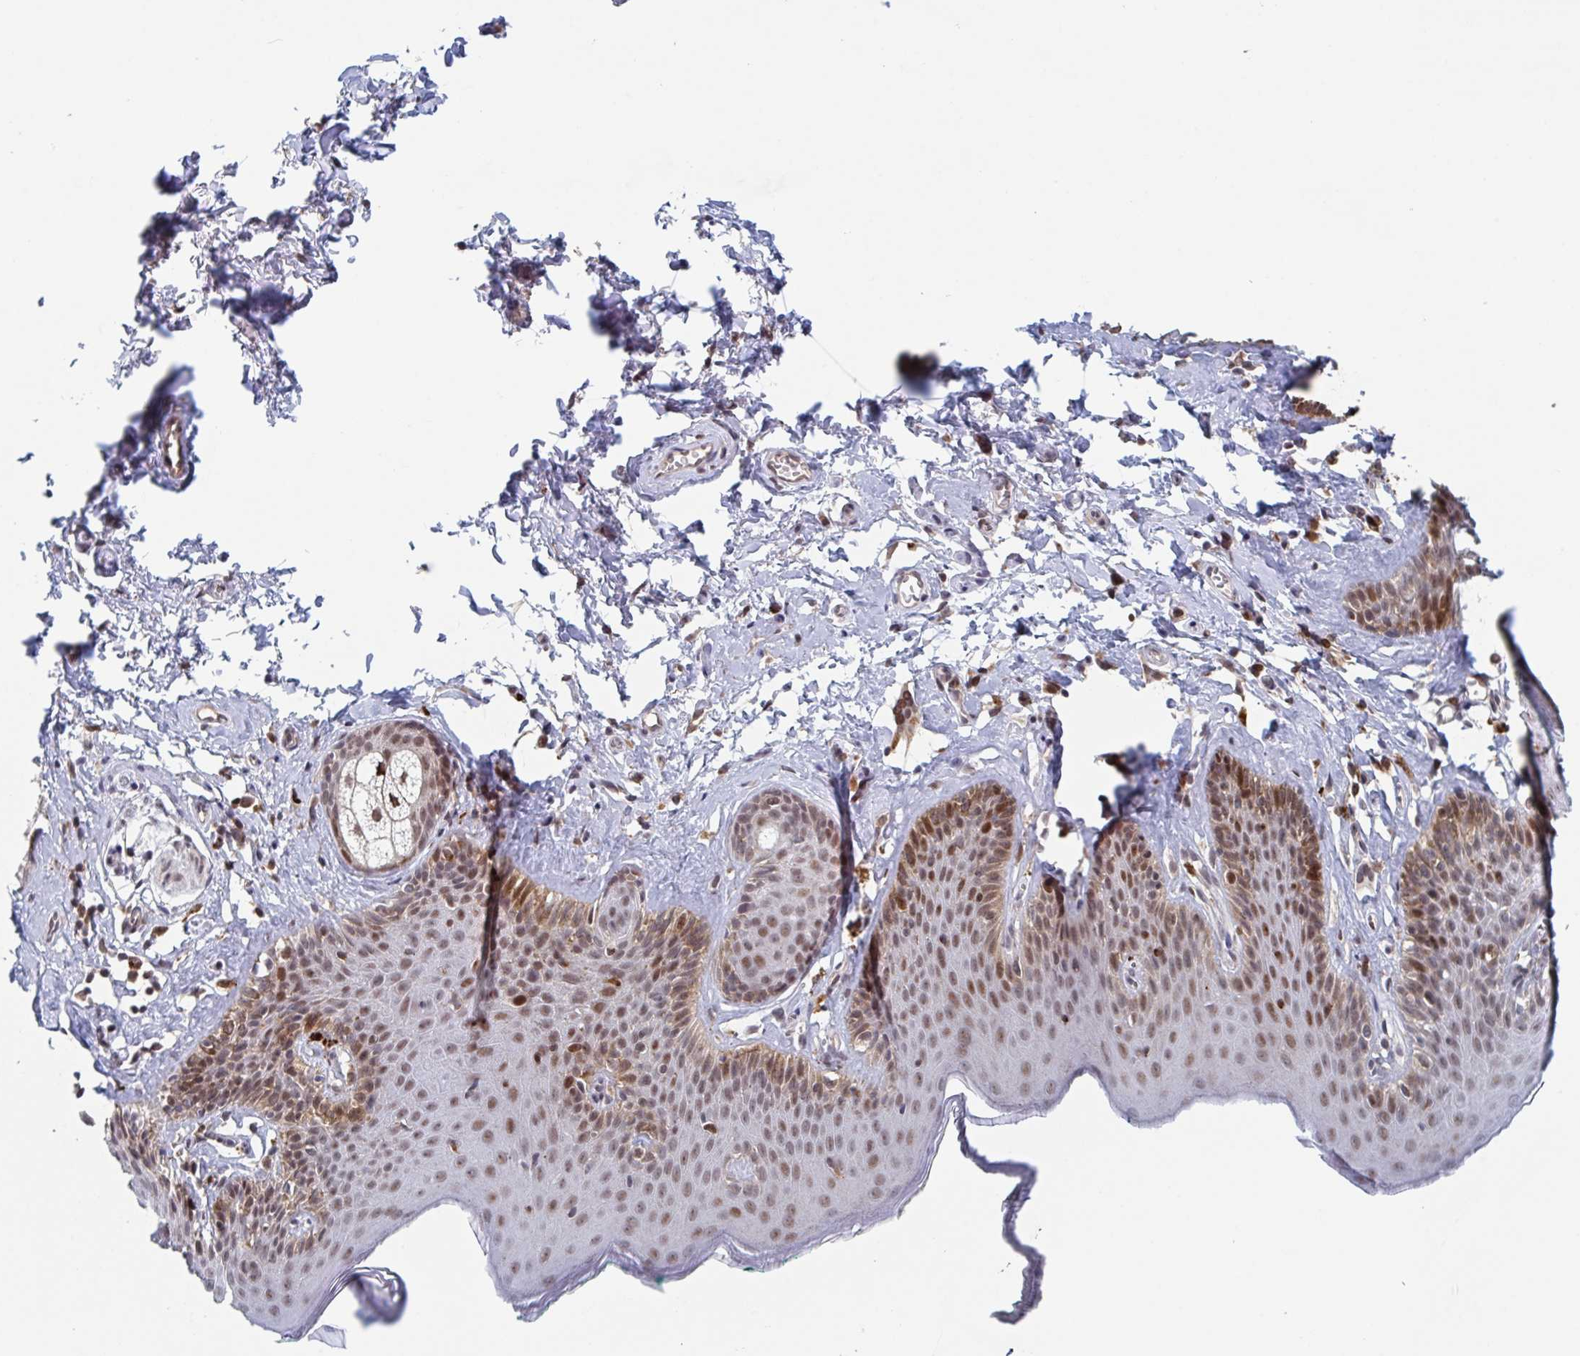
{"staining": {"intensity": "strong", "quantity": "25%-75%", "location": "nuclear"}, "tissue": "skin", "cell_type": "Epidermal cells", "image_type": "normal", "snomed": [{"axis": "morphology", "description": "Normal tissue, NOS"}, {"axis": "topography", "description": "Vulva"}, {"axis": "topography", "description": "Peripheral nerve tissue"}], "caption": "The micrograph reveals staining of benign skin, revealing strong nuclear protein positivity (brown color) within epidermal cells. (DAB (3,3'-diaminobenzidine) IHC with brightfield microscopy, high magnification).", "gene": "RNF212", "patient": {"sex": "female", "age": 66}}